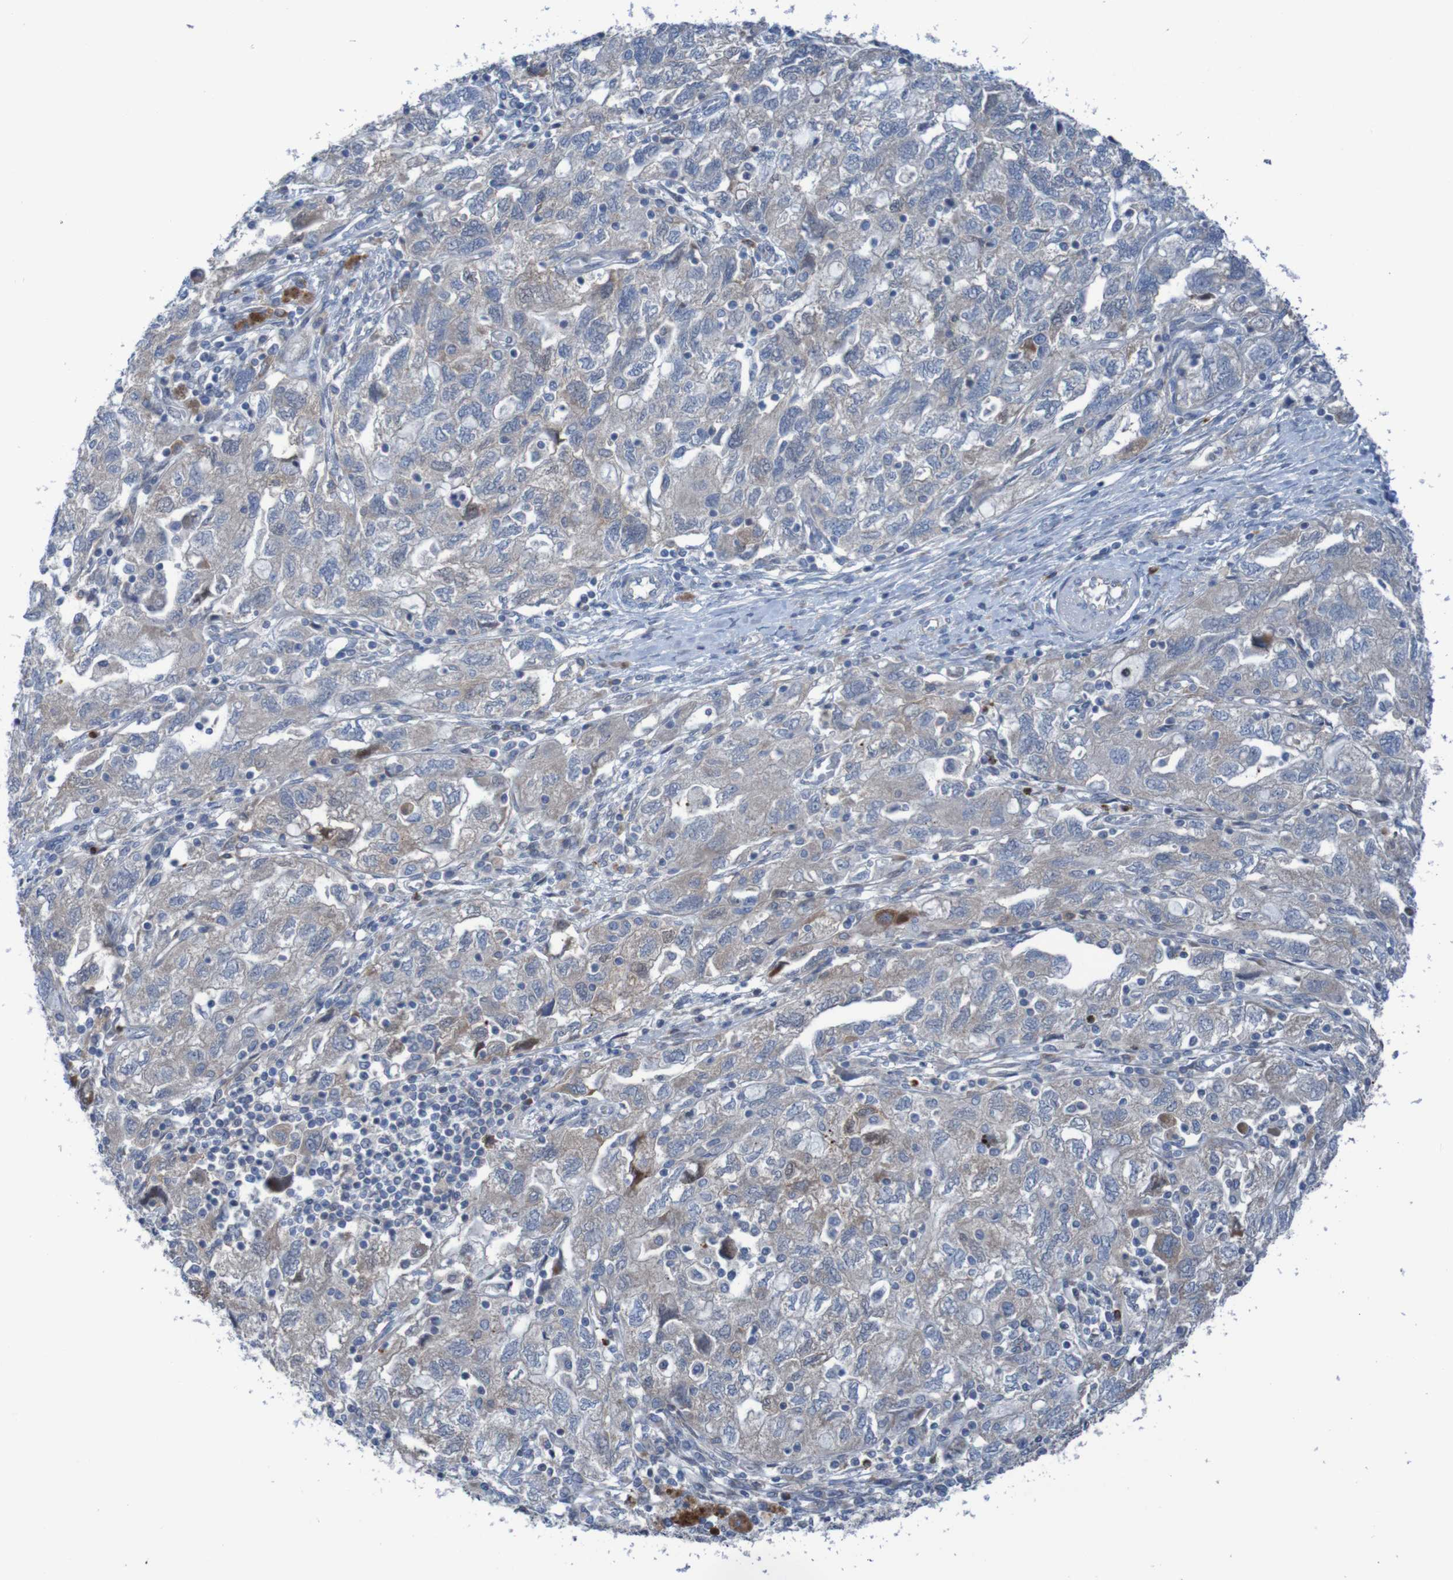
{"staining": {"intensity": "weak", "quantity": "25%-75%", "location": "cytoplasmic/membranous"}, "tissue": "ovarian cancer", "cell_type": "Tumor cells", "image_type": "cancer", "snomed": [{"axis": "morphology", "description": "Carcinoma, NOS"}, {"axis": "morphology", "description": "Cystadenocarcinoma, serous, NOS"}, {"axis": "topography", "description": "Ovary"}], "caption": "Ovarian cancer stained for a protein (brown) displays weak cytoplasmic/membranous positive staining in approximately 25%-75% of tumor cells.", "gene": "ANGPT4", "patient": {"sex": "female", "age": 69}}